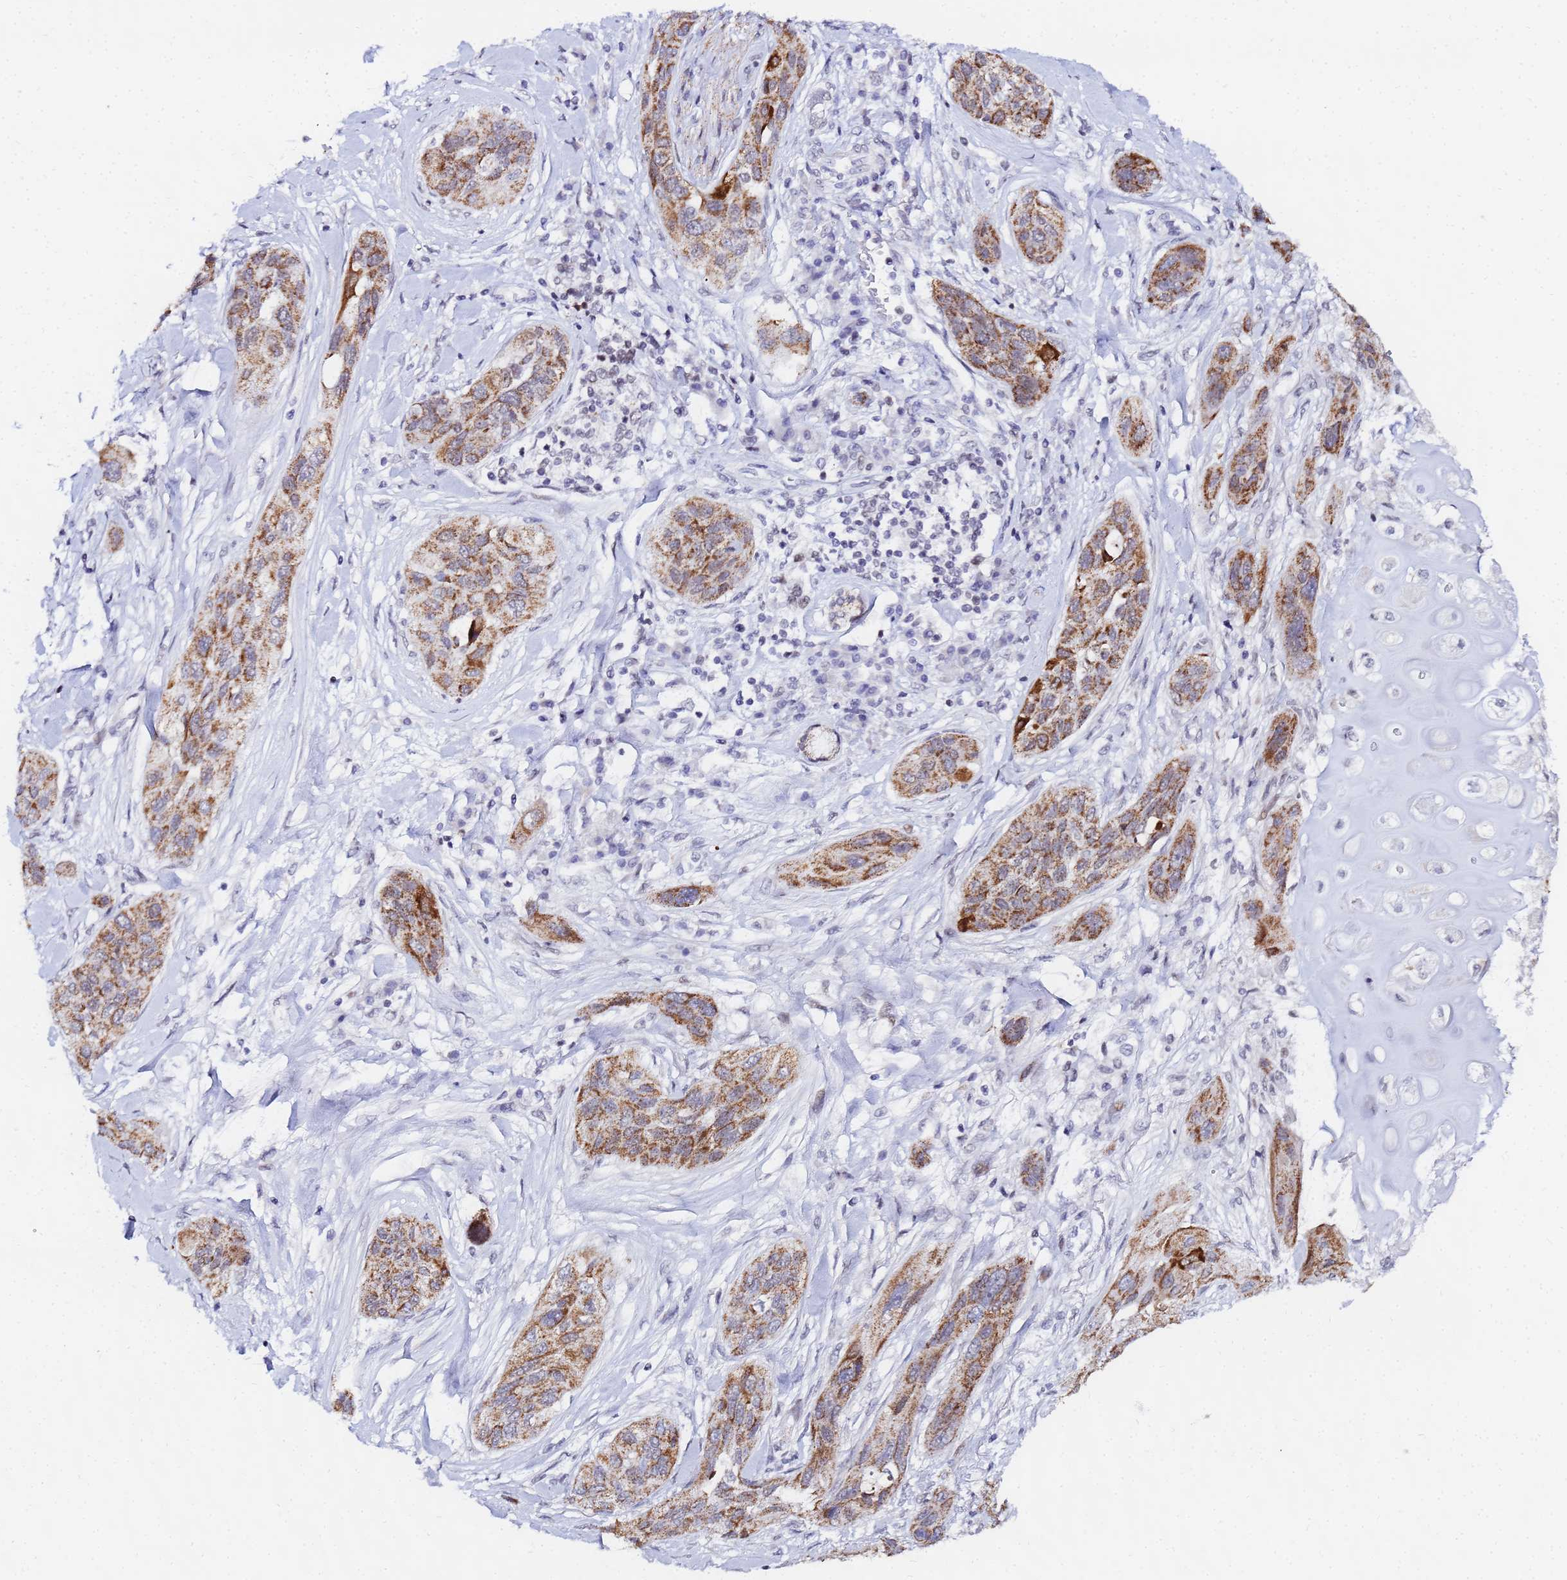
{"staining": {"intensity": "moderate", "quantity": ">75%", "location": "cytoplasmic/membranous"}, "tissue": "lung cancer", "cell_type": "Tumor cells", "image_type": "cancer", "snomed": [{"axis": "morphology", "description": "Squamous cell carcinoma, NOS"}, {"axis": "topography", "description": "Lung"}], "caption": "The micrograph displays staining of lung squamous cell carcinoma, revealing moderate cytoplasmic/membranous protein staining (brown color) within tumor cells.", "gene": "CKMT1A", "patient": {"sex": "female", "age": 70}}